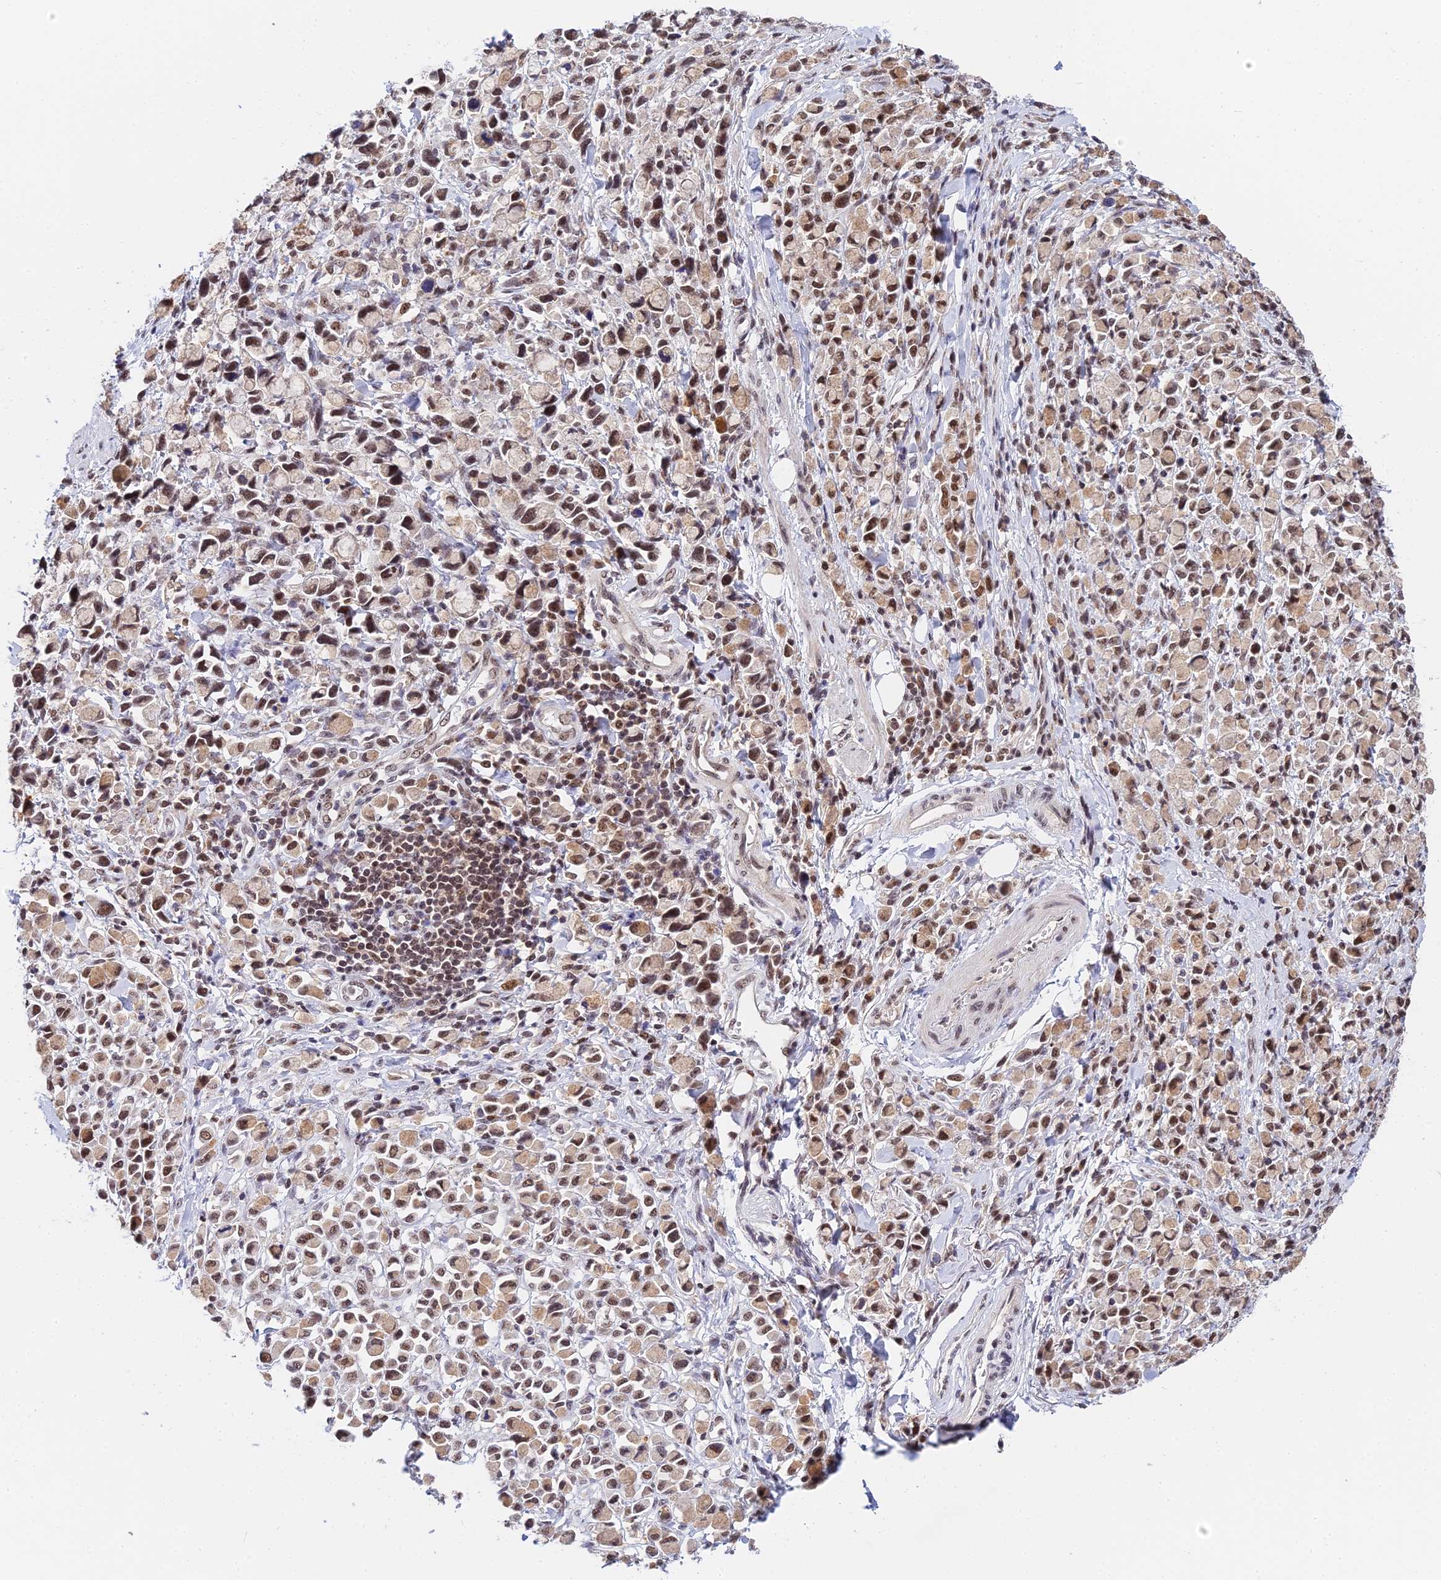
{"staining": {"intensity": "strong", "quantity": ">75%", "location": "nuclear"}, "tissue": "stomach cancer", "cell_type": "Tumor cells", "image_type": "cancer", "snomed": [{"axis": "morphology", "description": "Adenocarcinoma, NOS"}, {"axis": "topography", "description": "Stomach"}], "caption": "Strong nuclear staining for a protein is seen in about >75% of tumor cells of adenocarcinoma (stomach) using IHC.", "gene": "EXOSC3", "patient": {"sex": "female", "age": 81}}